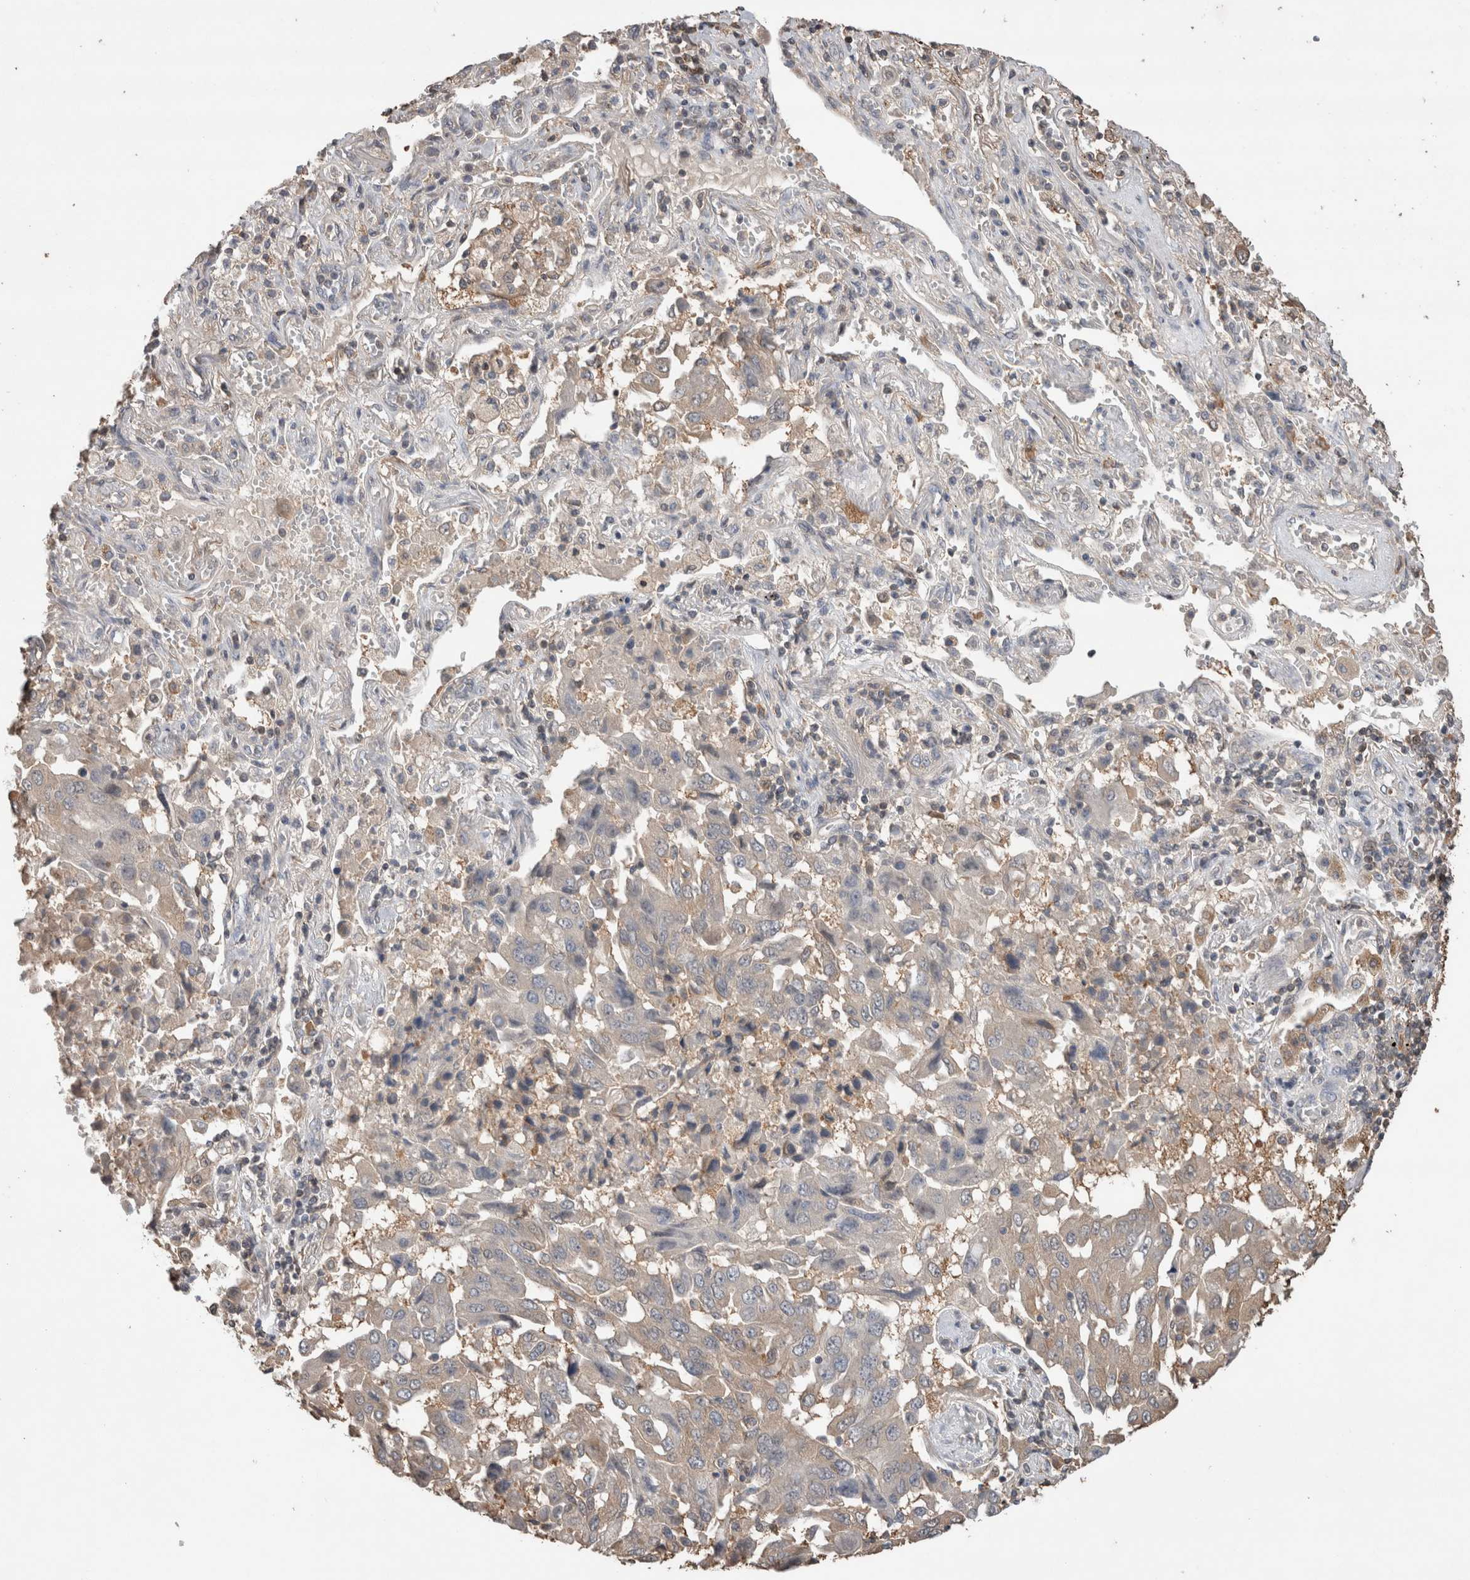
{"staining": {"intensity": "weak", "quantity": "<25%", "location": "cytoplasmic/membranous"}, "tissue": "lung cancer", "cell_type": "Tumor cells", "image_type": "cancer", "snomed": [{"axis": "morphology", "description": "Adenocarcinoma, NOS"}, {"axis": "topography", "description": "Lung"}], "caption": "Protein analysis of lung cancer reveals no significant staining in tumor cells.", "gene": "TRIM5", "patient": {"sex": "female", "age": 65}}